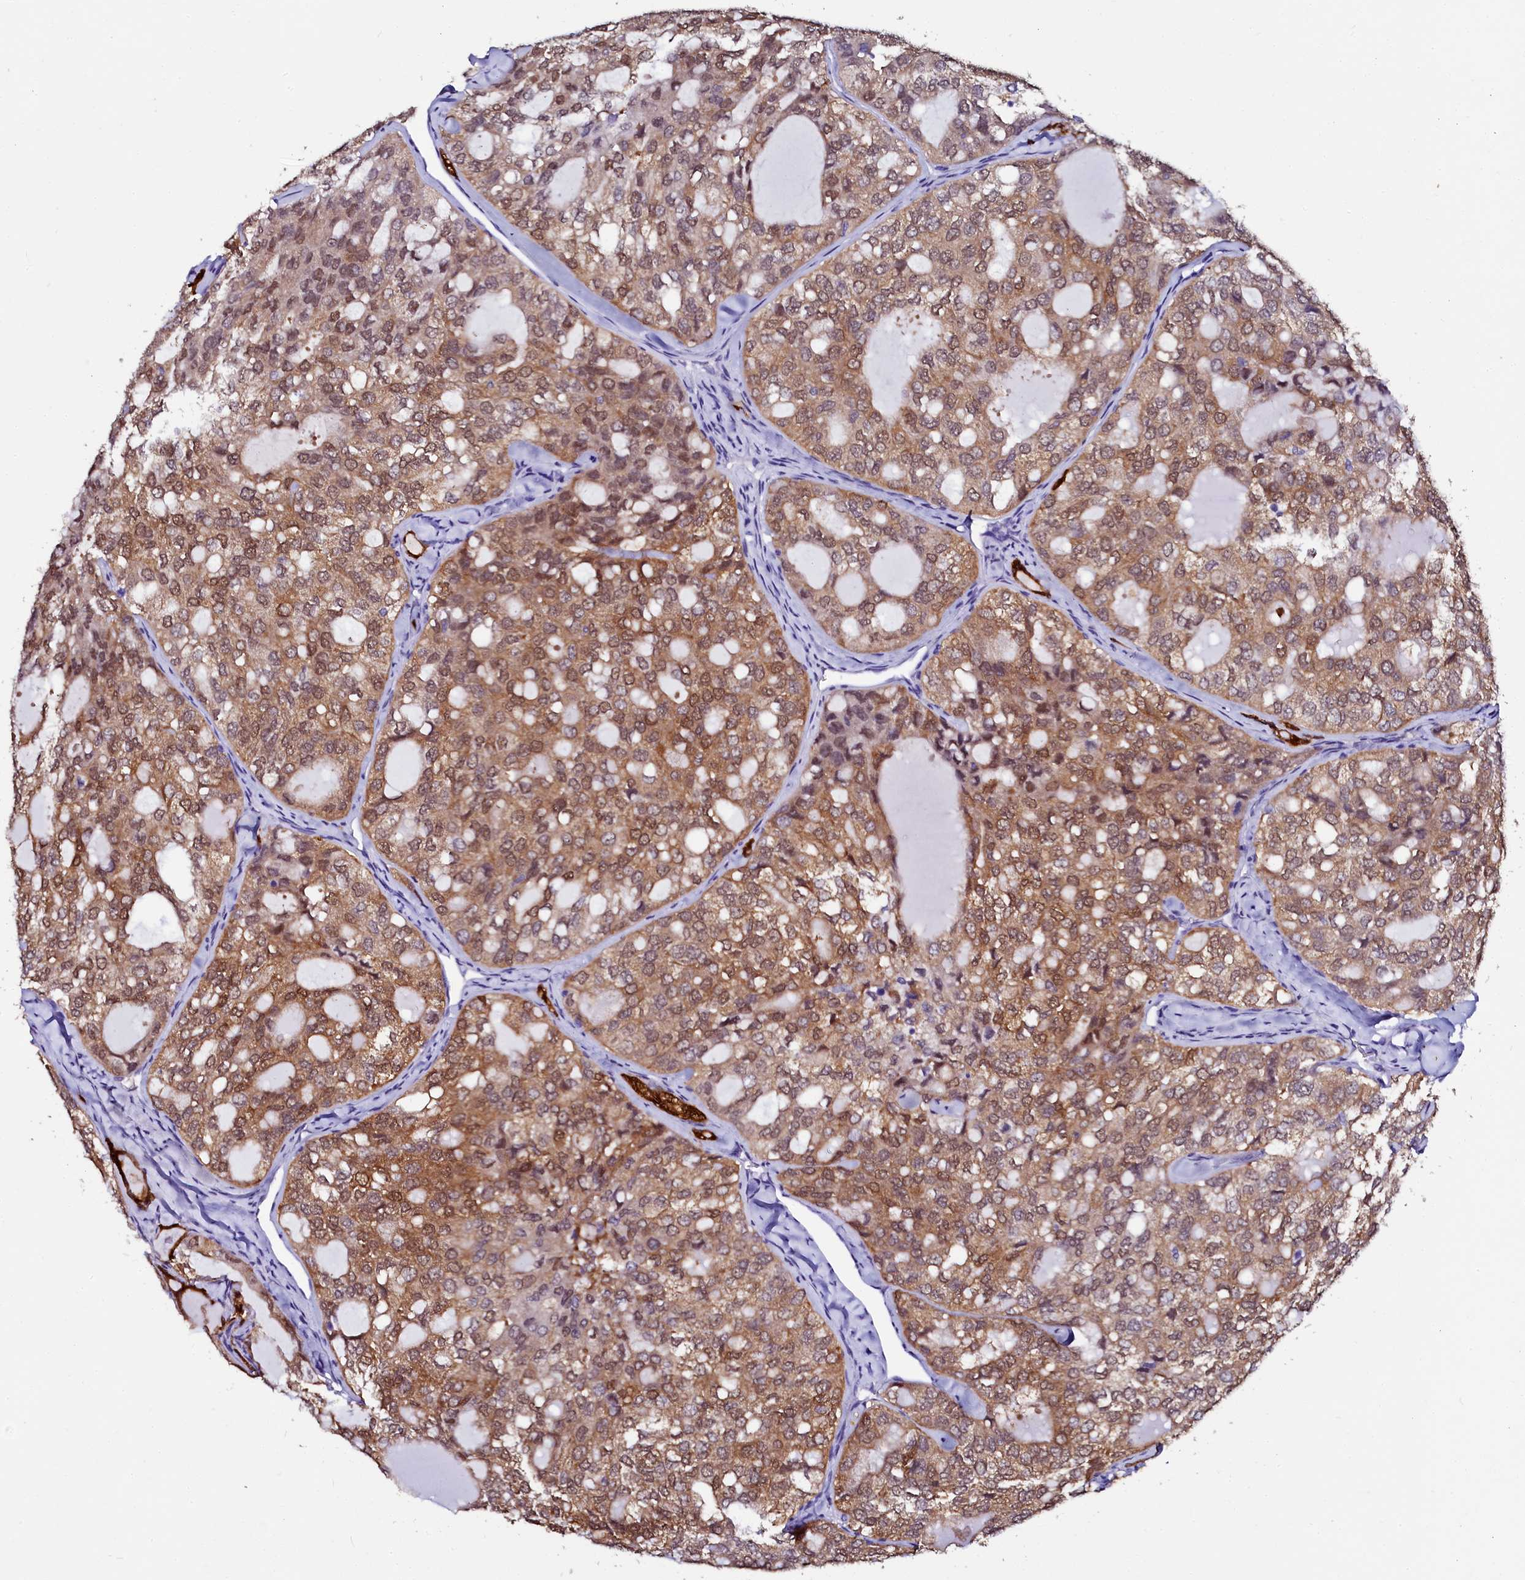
{"staining": {"intensity": "moderate", "quantity": ">75%", "location": "cytoplasmic/membranous,nuclear"}, "tissue": "thyroid cancer", "cell_type": "Tumor cells", "image_type": "cancer", "snomed": [{"axis": "morphology", "description": "Follicular adenoma carcinoma, NOS"}, {"axis": "topography", "description": "Thyroid gland"}], "caption": "Protein expression analysis of human follicular adenoma carcinoma (thyroid) reveals moderate cytoplasmic/membranous and nuclear expression in approximately >75% of tumor cells.", "gene": "SORD", "patient": {"sex": "male", "age": 75}}